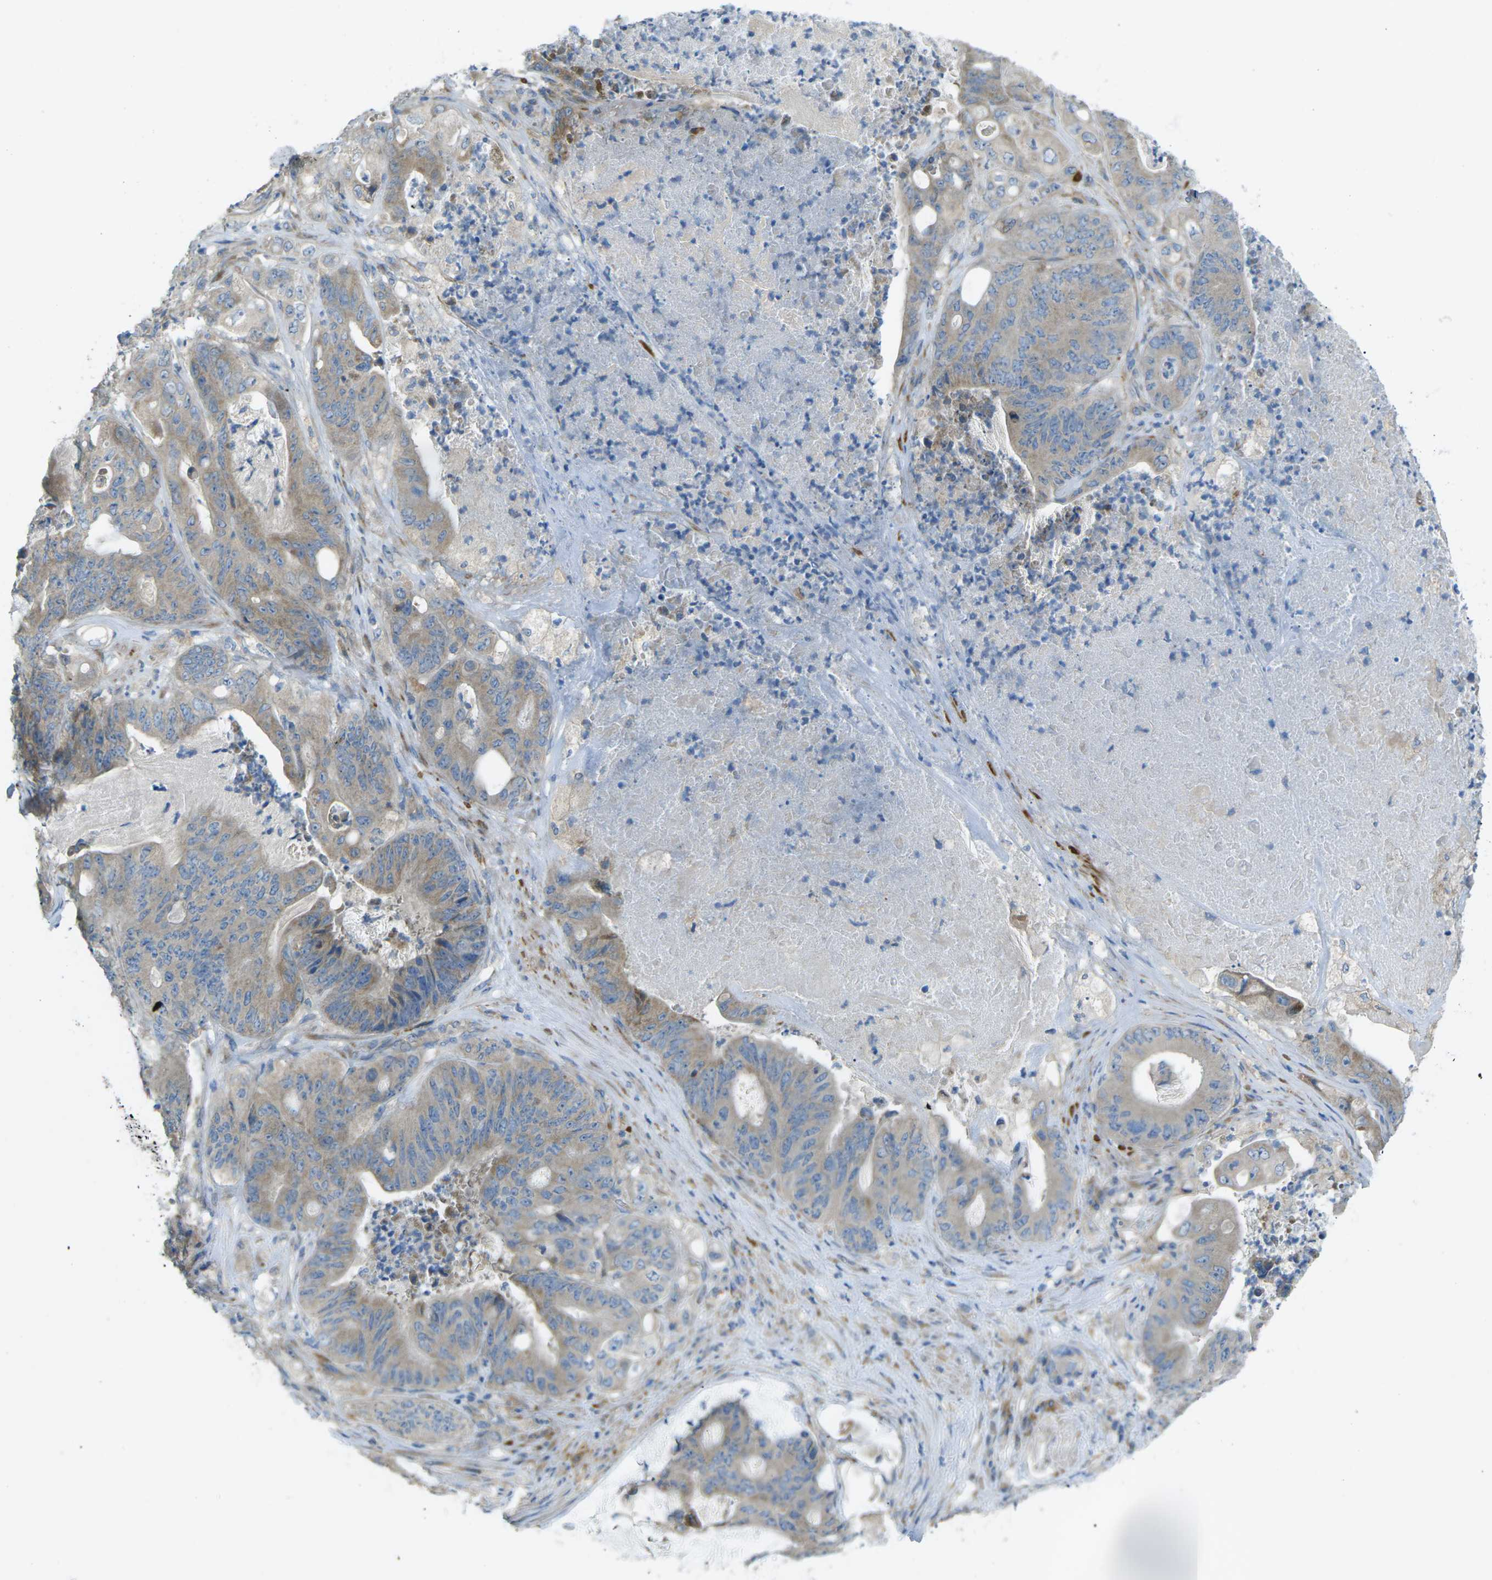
{"staining": {"intensity": "weak", "quantity": ">75%", "location": "cytoplasmic/membranous"}, "tissue": "stomach cancer", "cell_type": "Tumor cells", "image_type": "cancer", "snomed": [{"axis": "morphology", "description": "Adenocarcinoma, NOS"}, {"axis": "topography", "description": "Stomach"}], "caption": "Tumor cells exhibit weak cytoplasmic/membranous expression in approximately >75% of cells in stomach cancer (adenocarcinoma).", "gene": "MYLK4", "patient": {"sex": "female", "age": 73}}